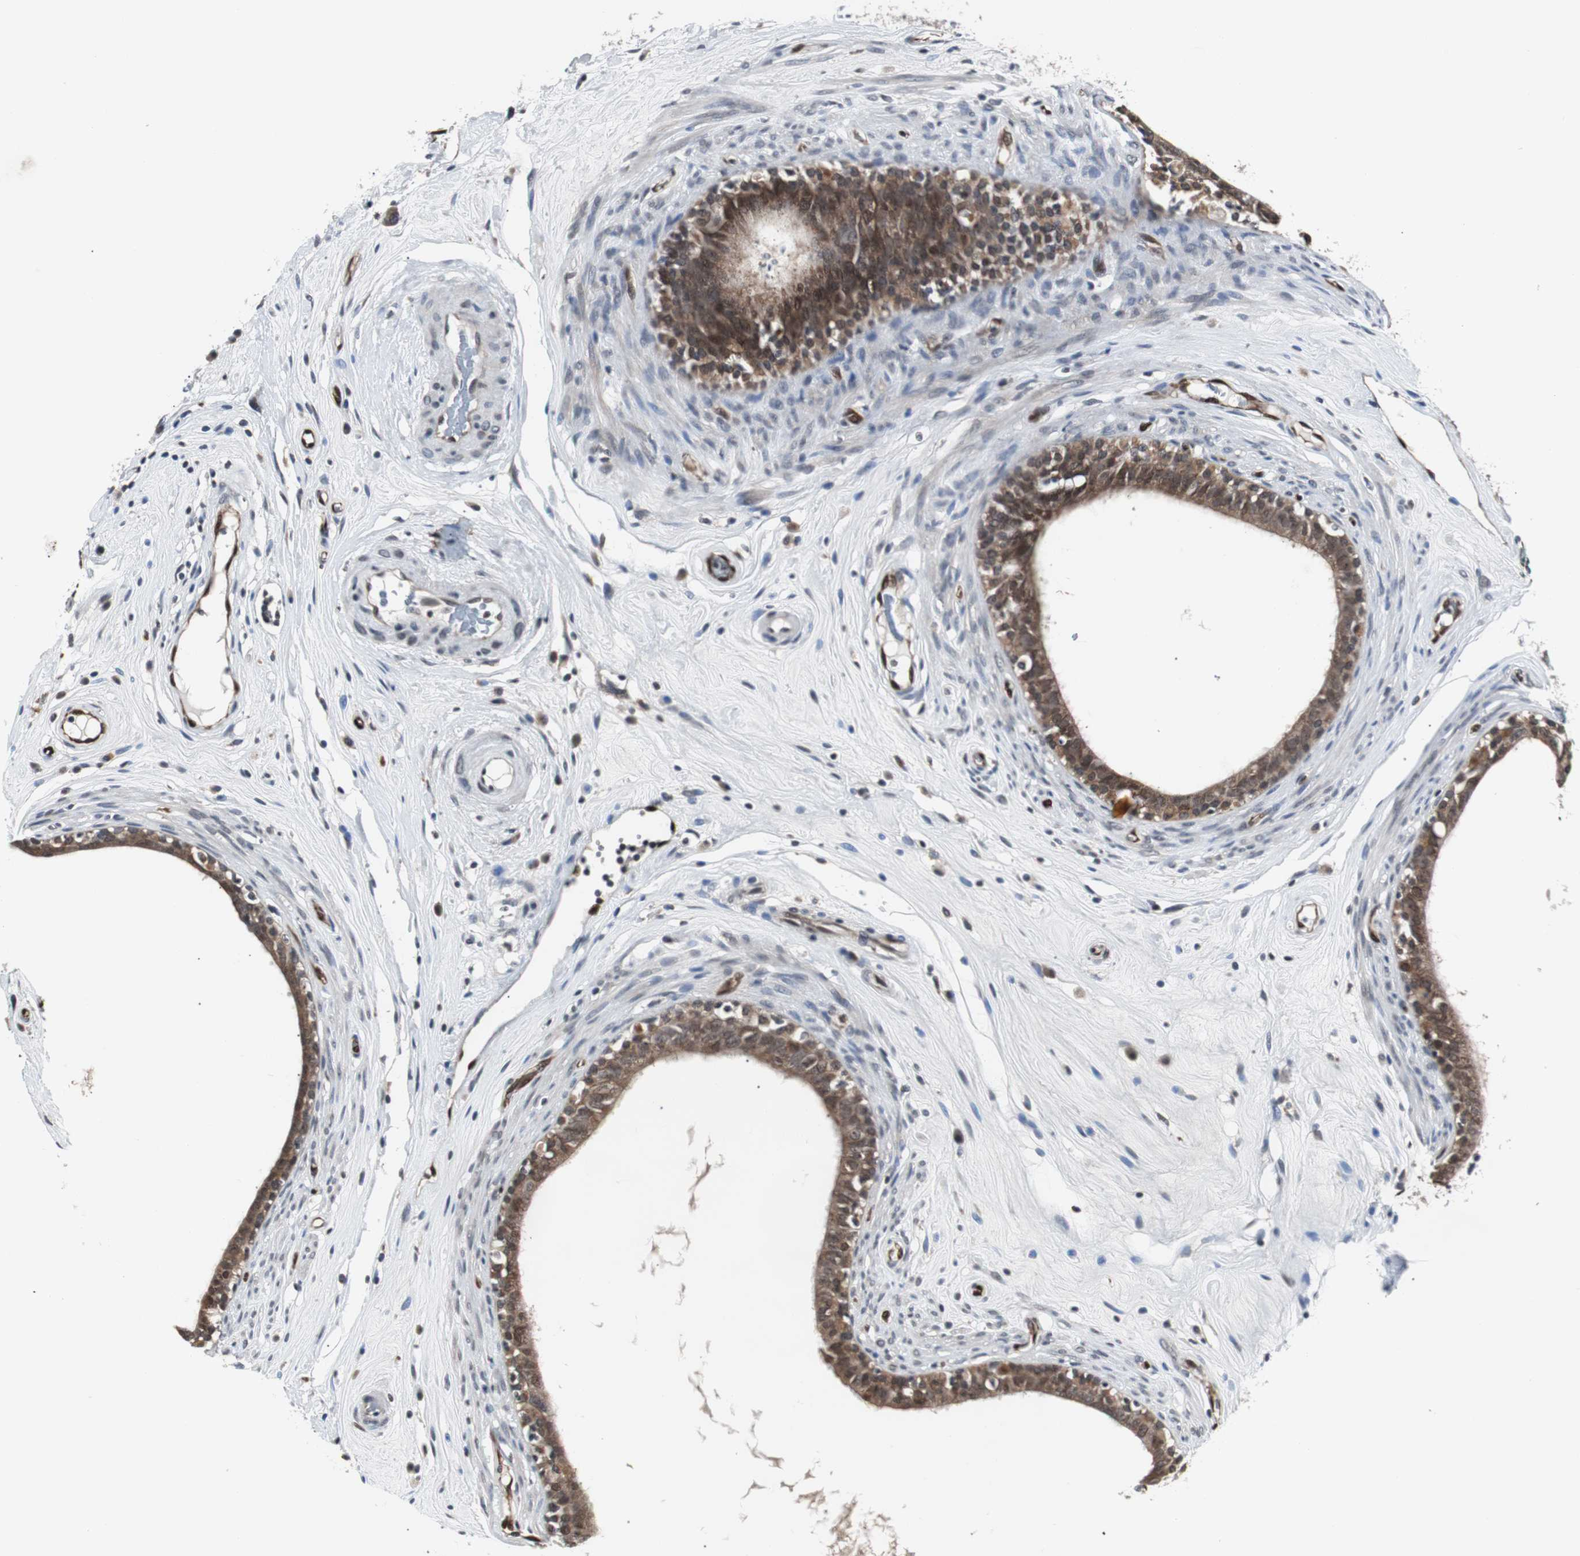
{"staining": {"intensity": "strong", "quantity": ">75%", "location": "cytoplasmic/membranous"}, "tissue": "epididymis", "cell_type": "Glandular cells", "image_type": "normal", "snomed": [{"axis": "morphology", "description": "Normal tissue, NOS"}, {"axis": "morphology", "description": "Inflammation, NOS"}, {"axis": "topography", "description": "Epididymis"}], "caption": "Strong cytoplasmic/membranous expression is appreciated in about >75% of glandular cells in normal epididymis. (brown staining indicates protein expression, while blue staining denotes nuclei).", "gene": "SMAD1", "patient": {"sex": "male", "age": 84}}